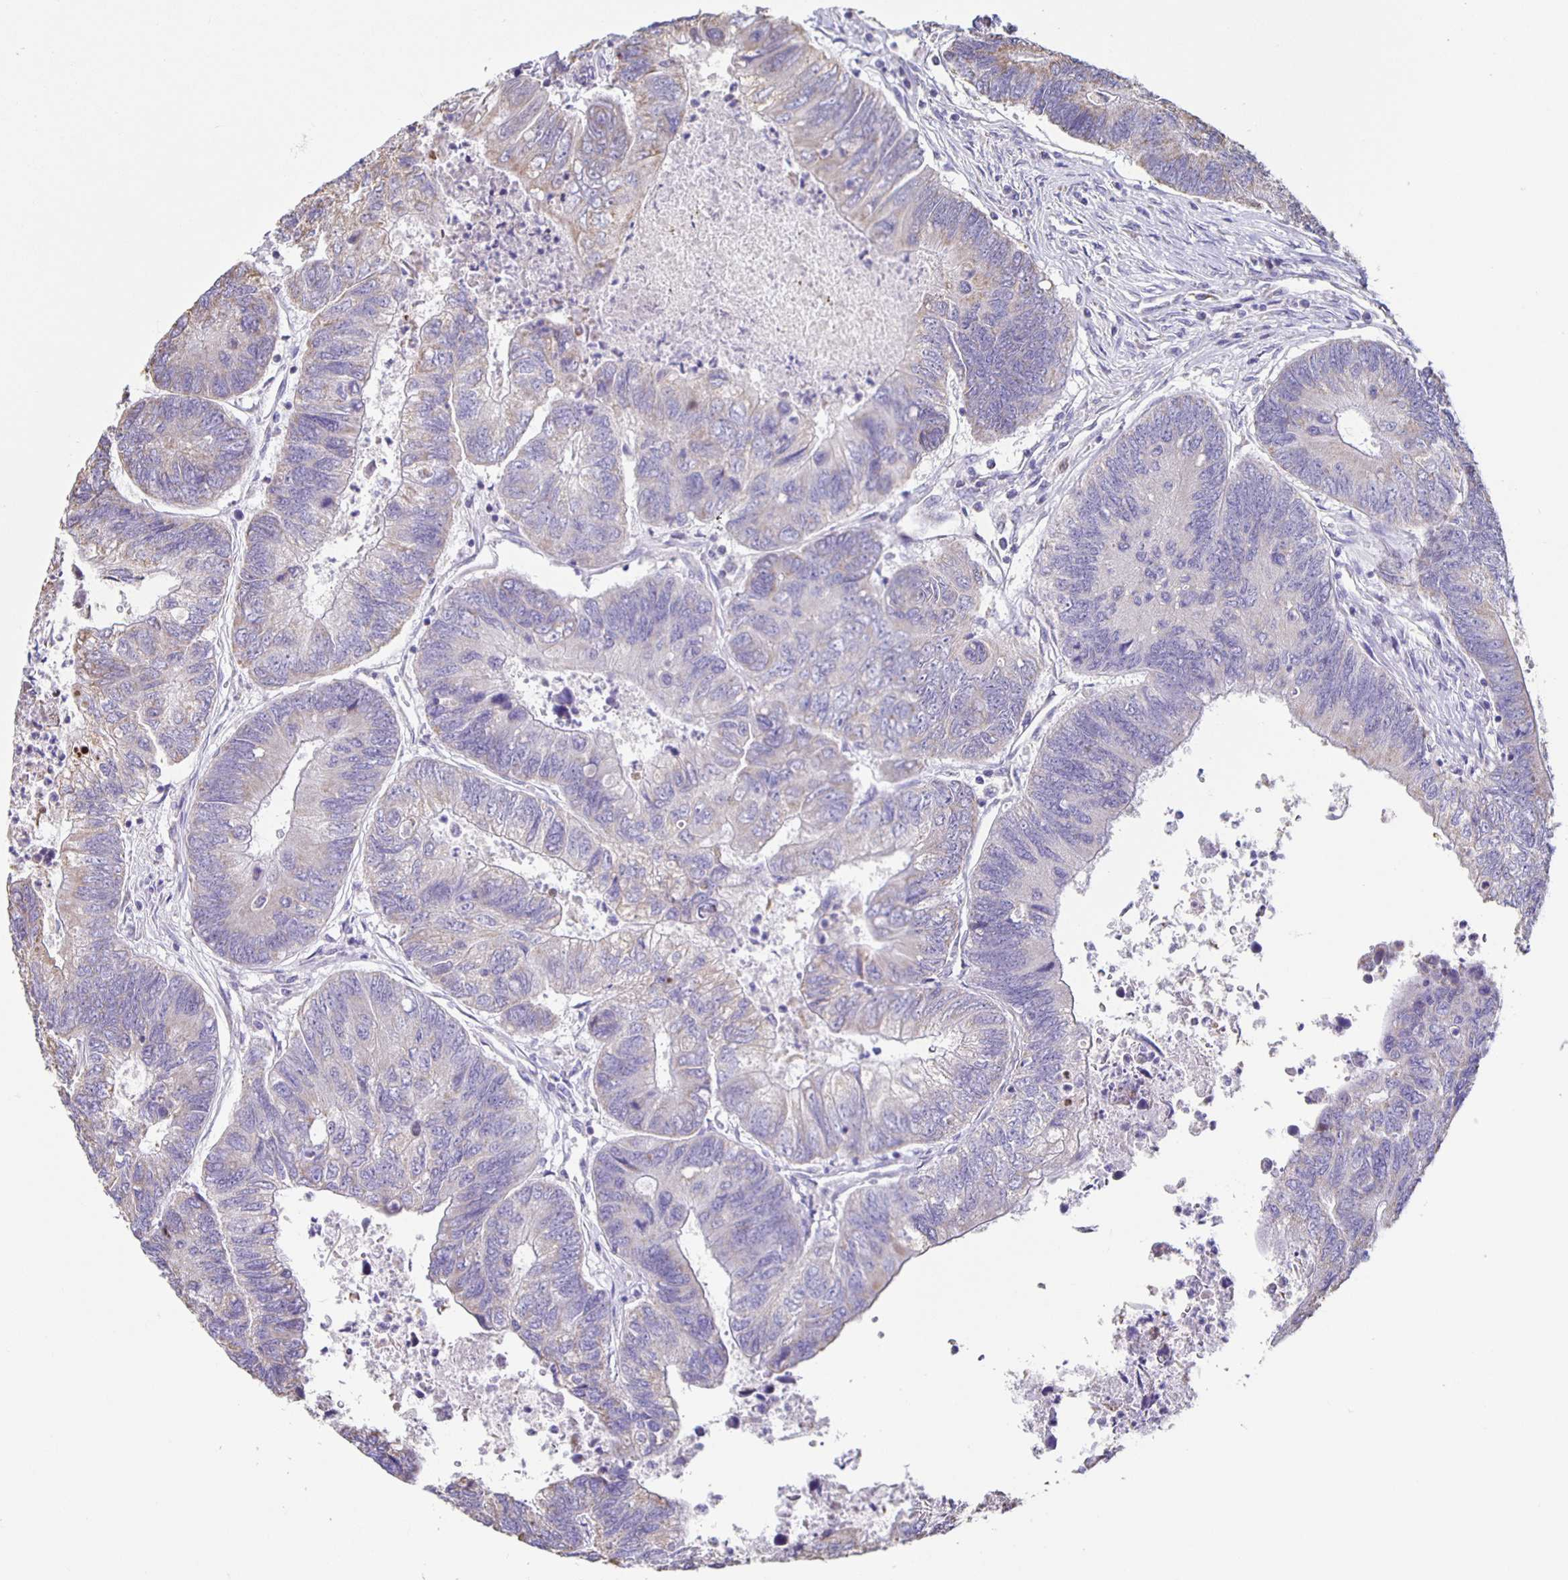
{"staining": {"intensity": "weak", "quantity": "<25%", "location": "cytoplasmic/membranous"}, "tissue": "colorectal cancer", "cell_type": "Tumor cells", "image_type": "cancer", "snomed": [{"axis": "morphology", "description": "Adenocarcinoma, NOS"}, {"axis": "topography", "description": "Colon"}], "caption": "This image is of colorectal adenocarcinoma stained with immunohistochemistry to label a protein in brown with the nuclei are counter-stained blue. There is no staining in tumor cells.", "gene": "TPPP", "patient": {"sex": "female", "age": 67}}